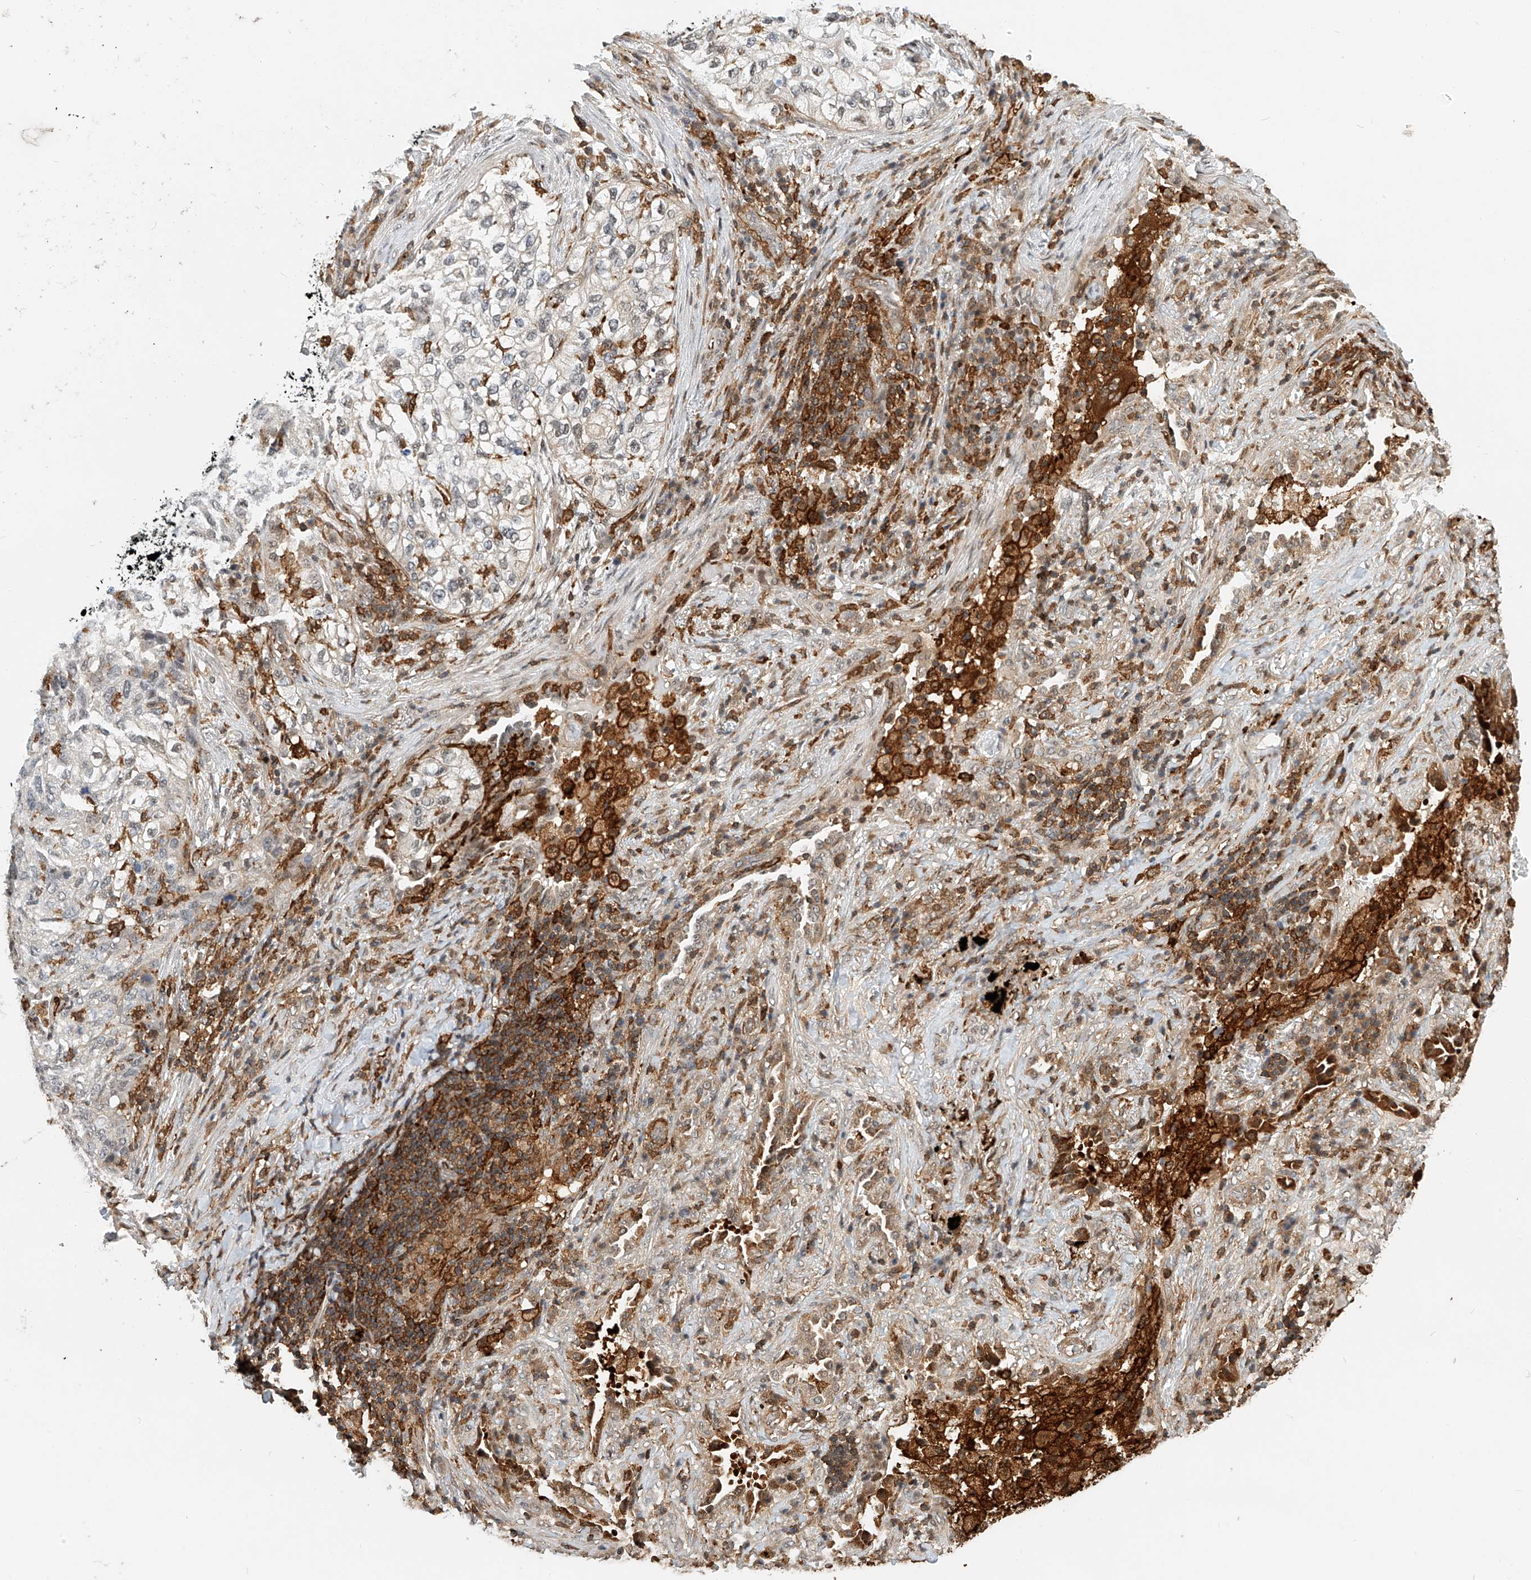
{"staining": {"intensity": "negative", "quantity": "none", "location": "none"}, "tissue": "lung cancer", "cell_type": "Tumor cells", "image_type": "cancer", "snomed": [{"axis": "morphology", "description": "Squamous cell carcinoma, NOS"}, {"axis": "topography", "description": "Lung"}], "caption": "The histopathology image exhibits no significant expression in tumor cells of lung cancer.", "gene": "MICAL1", "patient": {"sex": "female", "age": 63}}